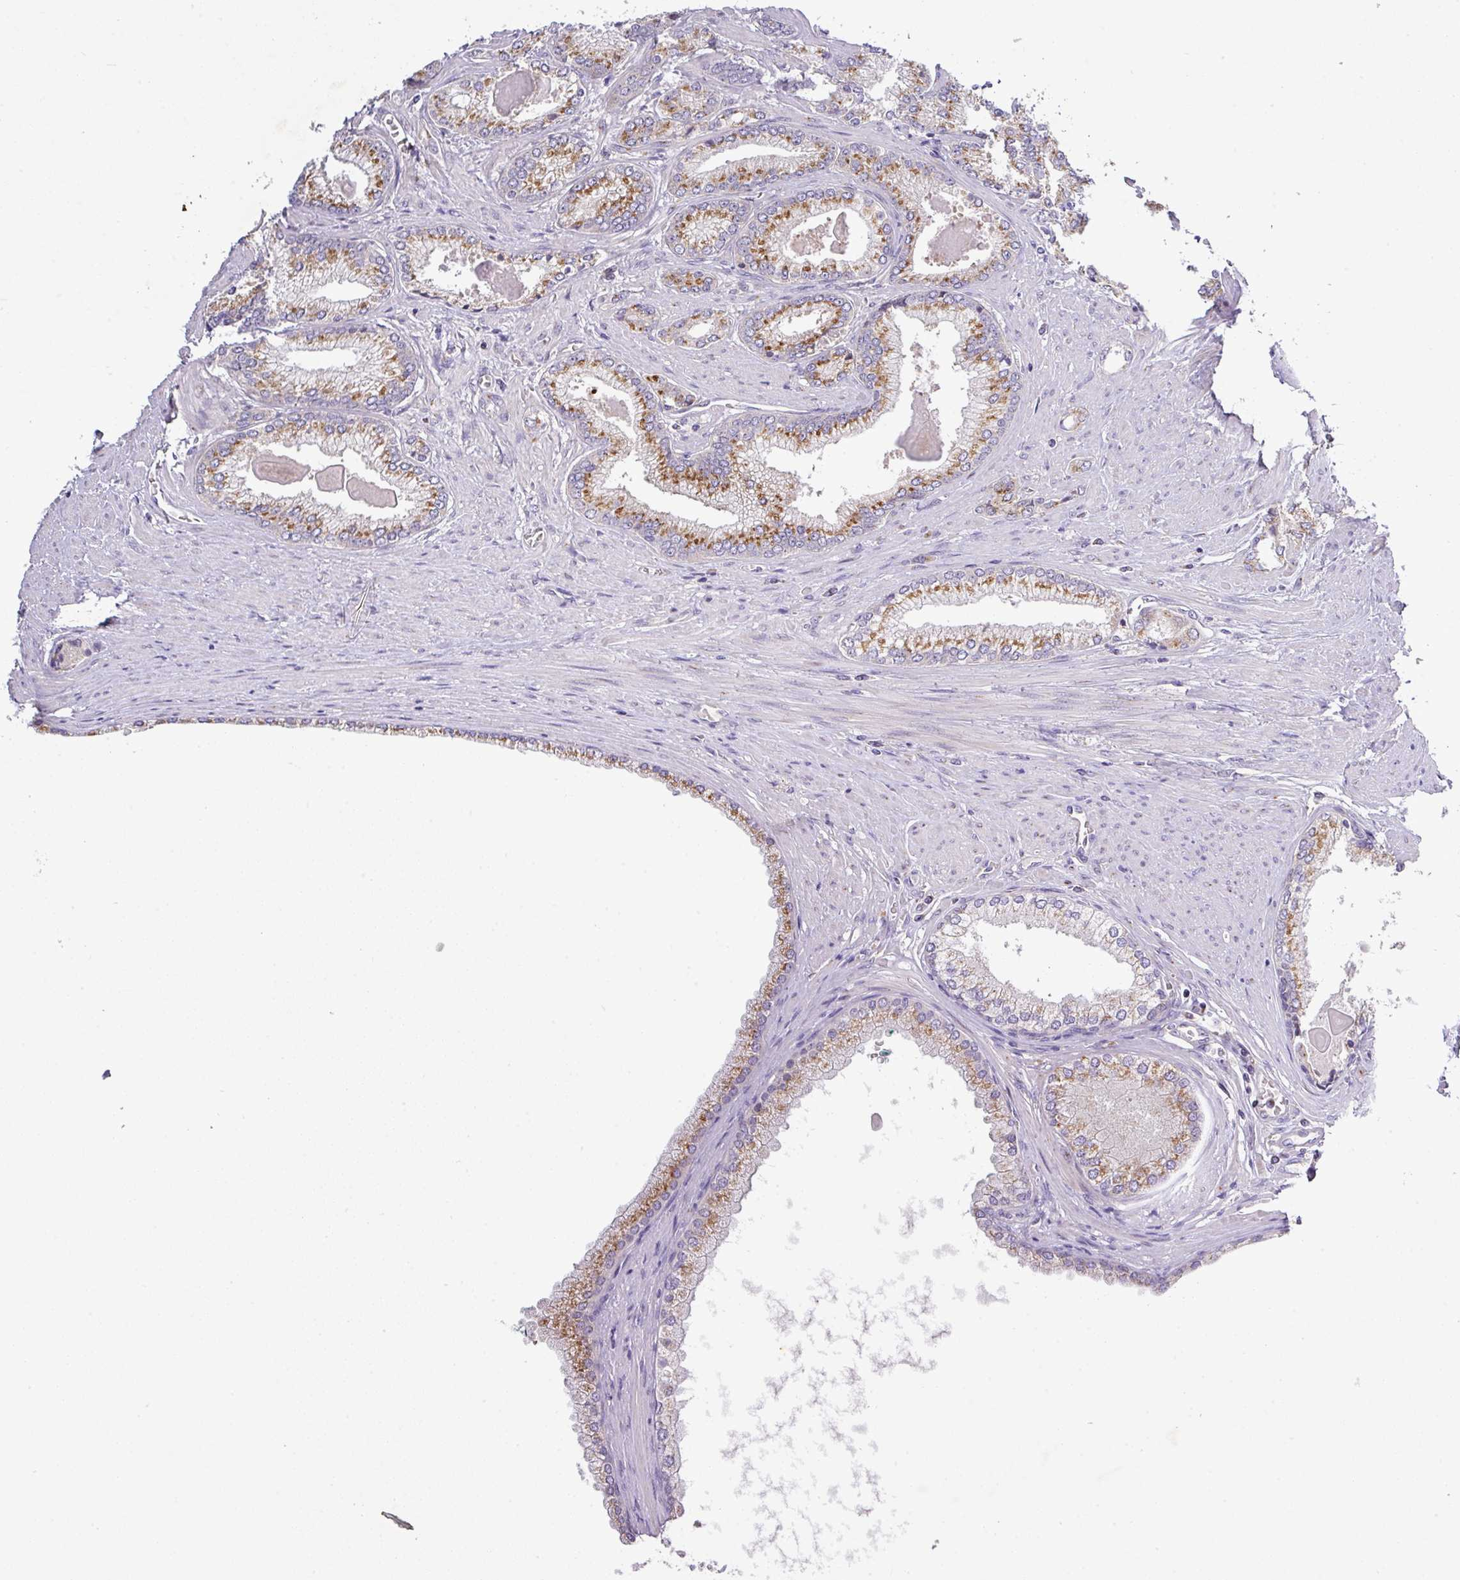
{"staining": {"intensity": "moderate", "quantity": ">75%", "location": "cytoplasmic/membranous"}, "tissue": "prostate cancer", "cell_type": "Tumor cells", "image_type": "cancer", "snomed": [{"axis": "morphology", "description": "Adenocarcinoma, High grade"}, {"axis": "topography", "description": "Prostate"}], "caption": "Immunohistochemistry (IHC) of human high-grade adenocarcinoma (prostate) shows medium levels of moderate cytoplasmic/membranous expression in approximately >75% of tumor cells.", "gene": "VTI1A", "patient": {"sex": "male", "age": 66}}